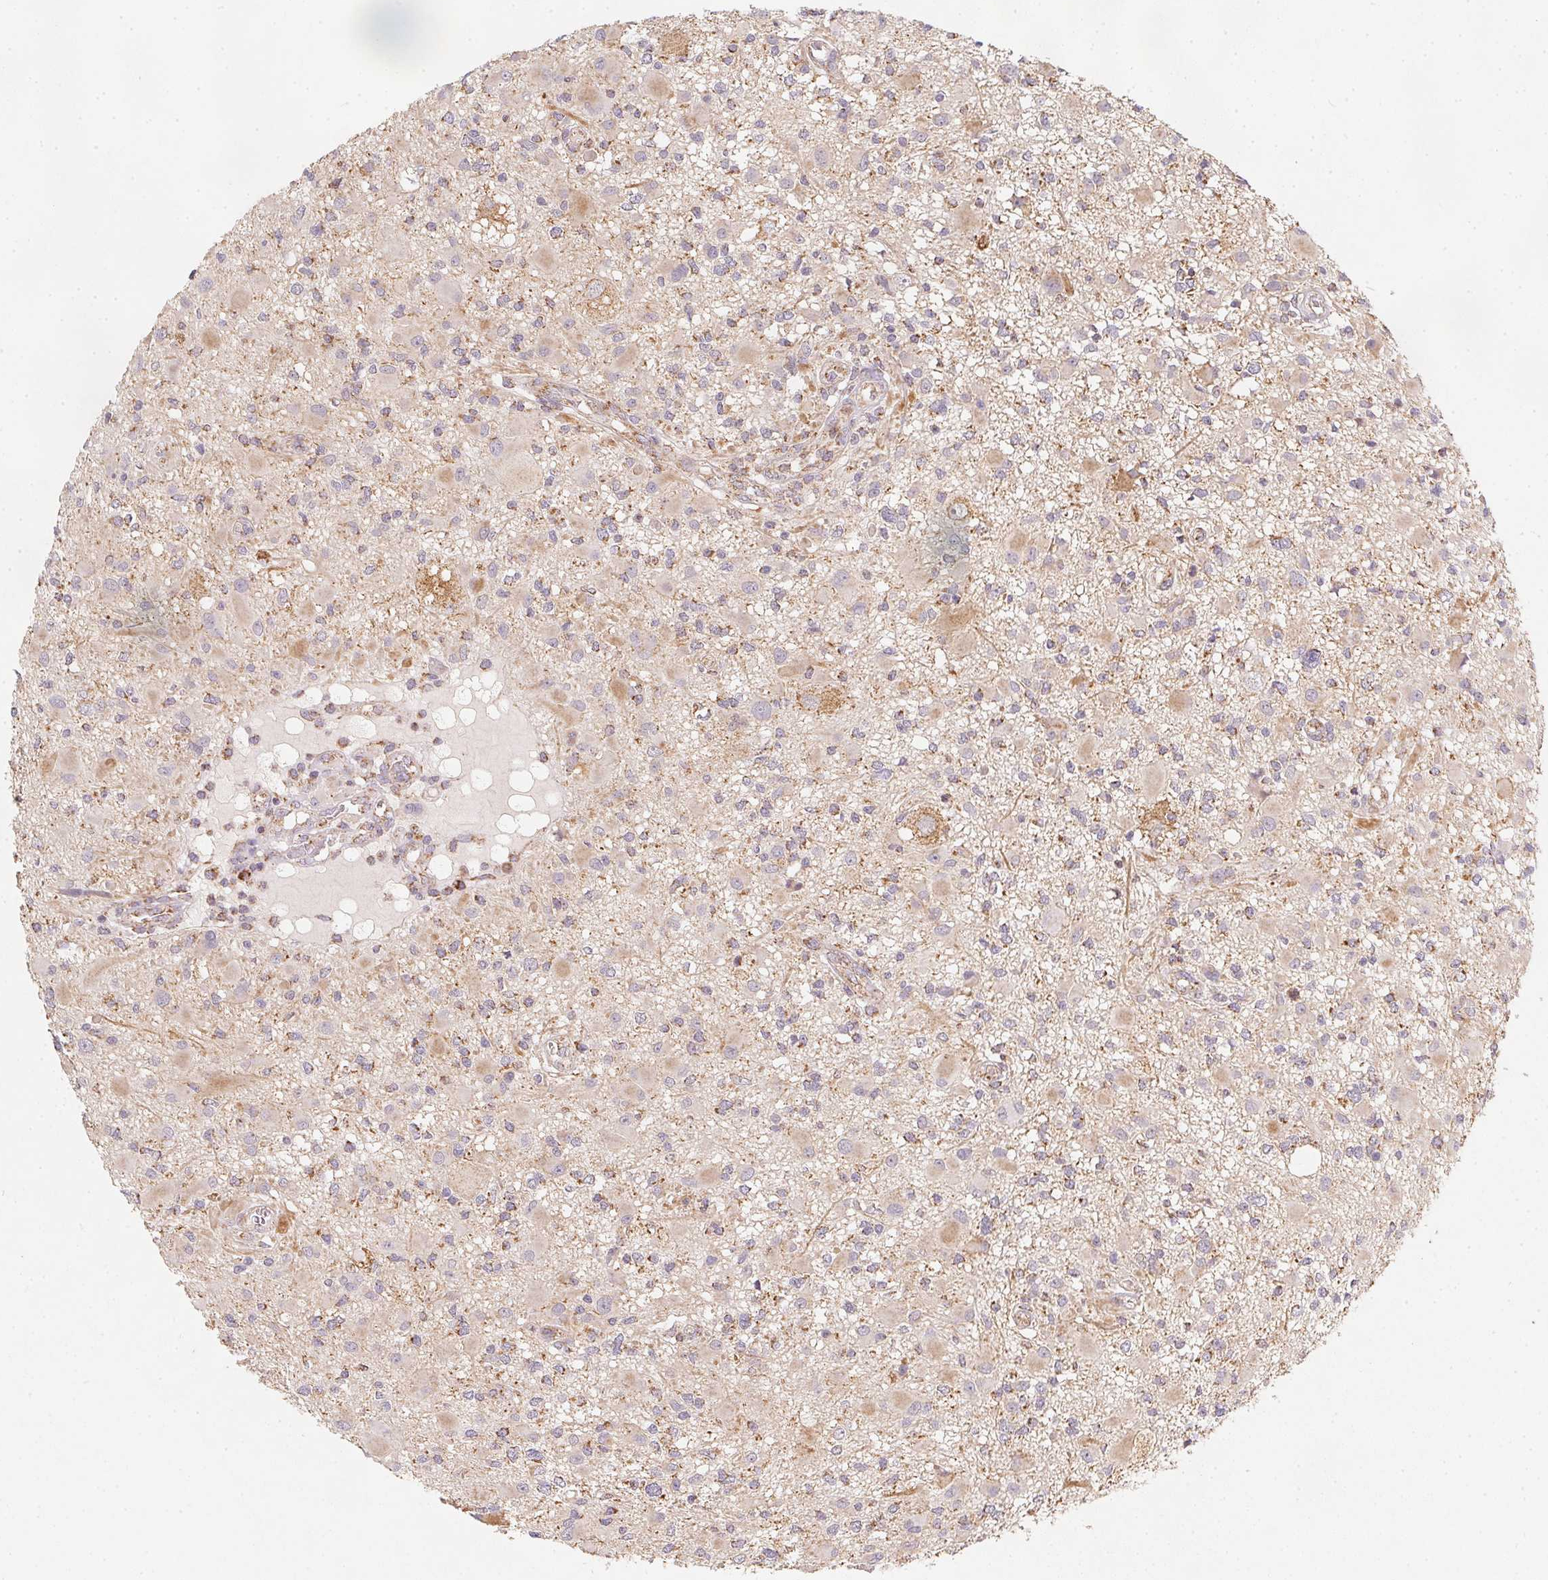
{"staining": {"intensity": "weak", "quantity": "<25%", "location": "cytoplasmic/membranous"}, "tissue": "glioma", "cell_type": "Tumor cells", "image_type": "cancer", "snomed": [{"axis": "morphology", "description": "Glioma, malignant, High grade"}, {"axis": "topography", "description": "Brain"}], "caption": "Tumor cells show no significant protein staining in malignant glioma (high-grade).", "gene": "NDUFS6", "patient": {"sex": "male", "age": 54}}